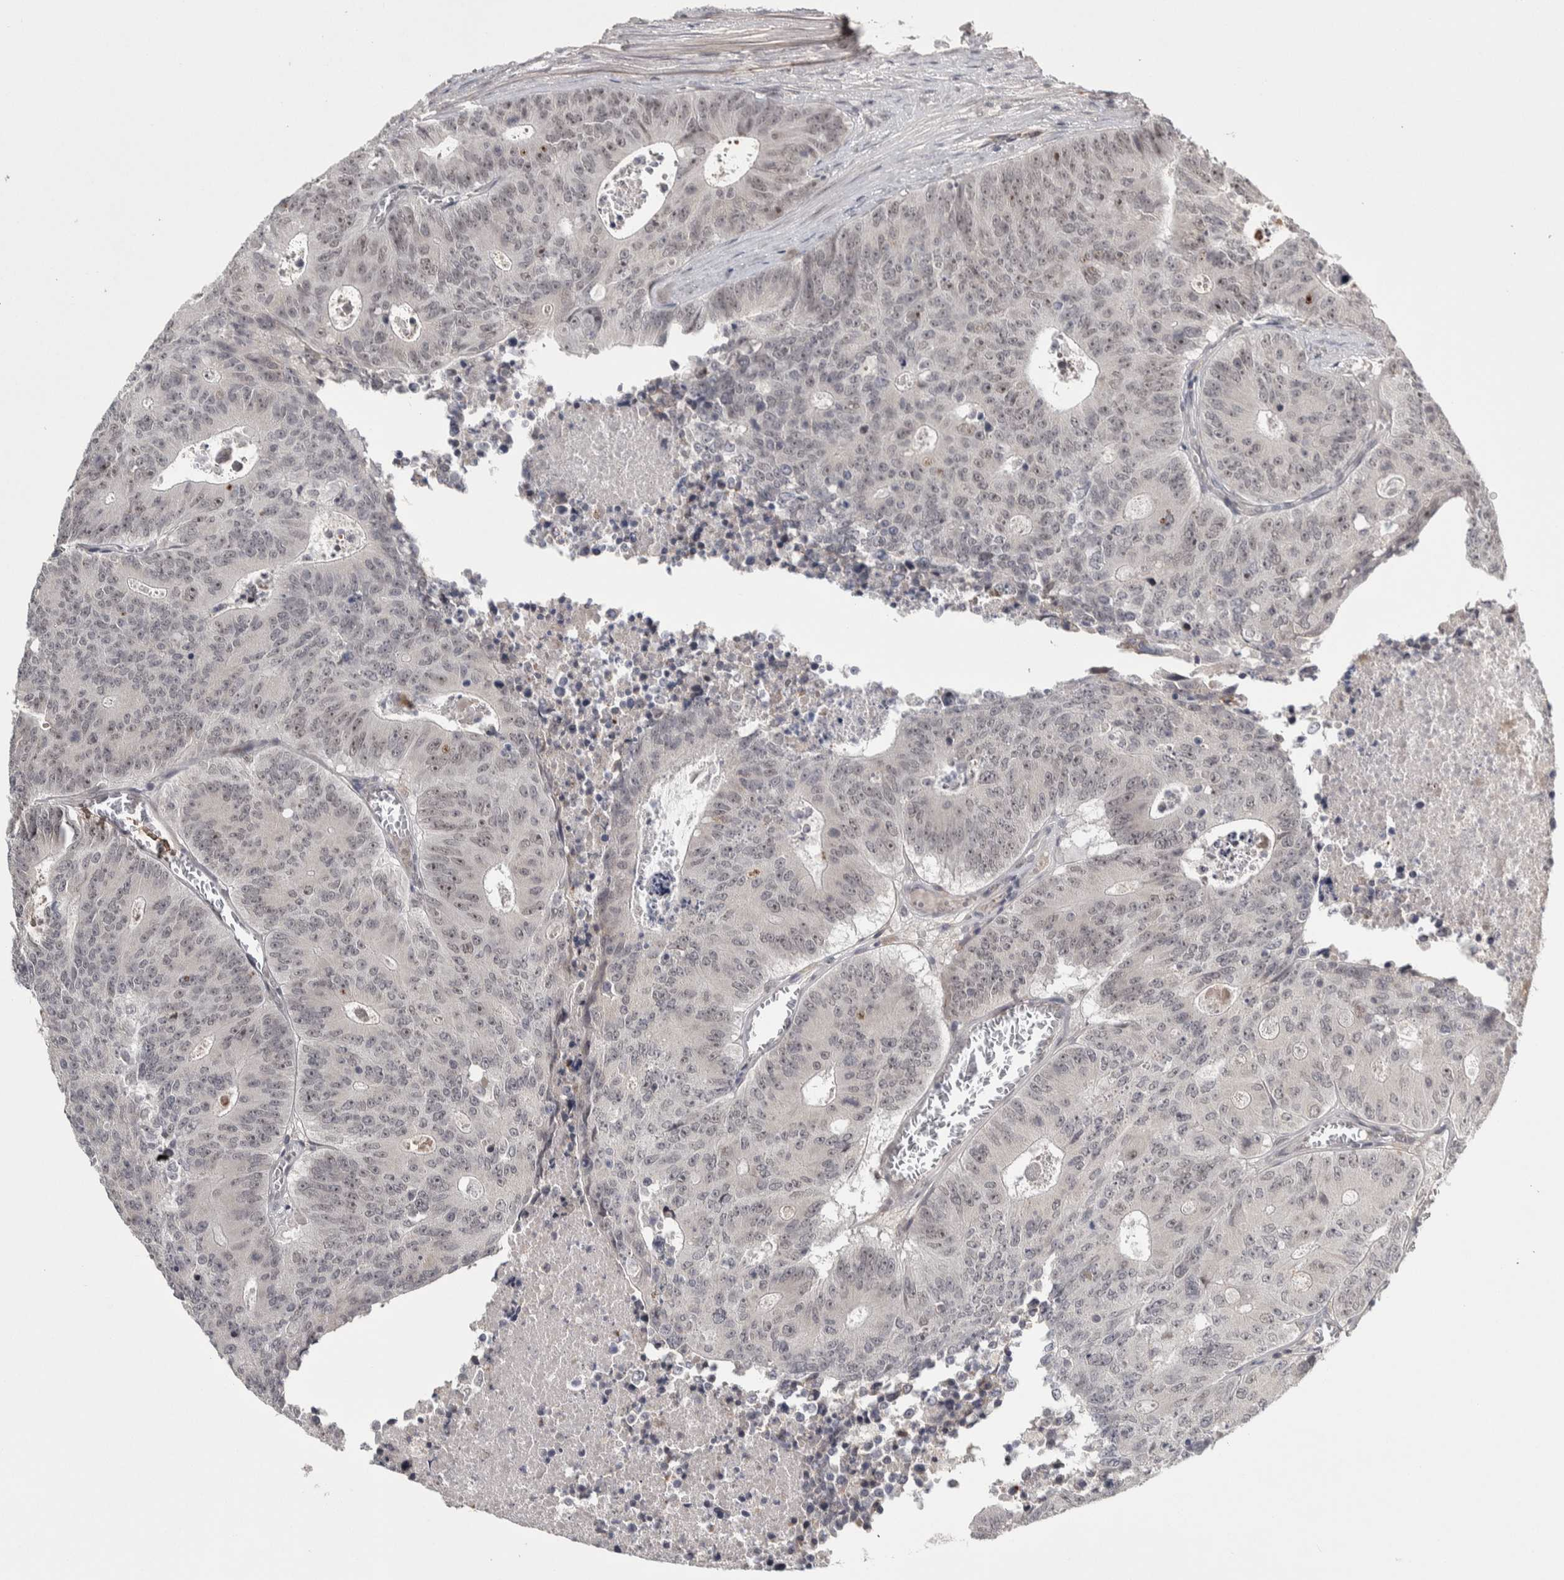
{"staining": {"intensity": "weak", "quantity": ">75%", "location": "nuclear"}, "tissue": "colorectal cancer", "cell_type": "Tumor cells", "image_type": "cancer", "snomed": [{"axis": "morphology", "description": "Adenocarcinoma, NOS"}, {"axis": "topography", "description": "Colon"}], "caption": "Protein staining demonstrates weak nuclear expression in about >75% of tumor cells in colorectal cancer. Ihc stains the protein in brown and the nuclei are stained blue.", "gene": "ASPN", "patient": {"sex": "male", "age": 87}}